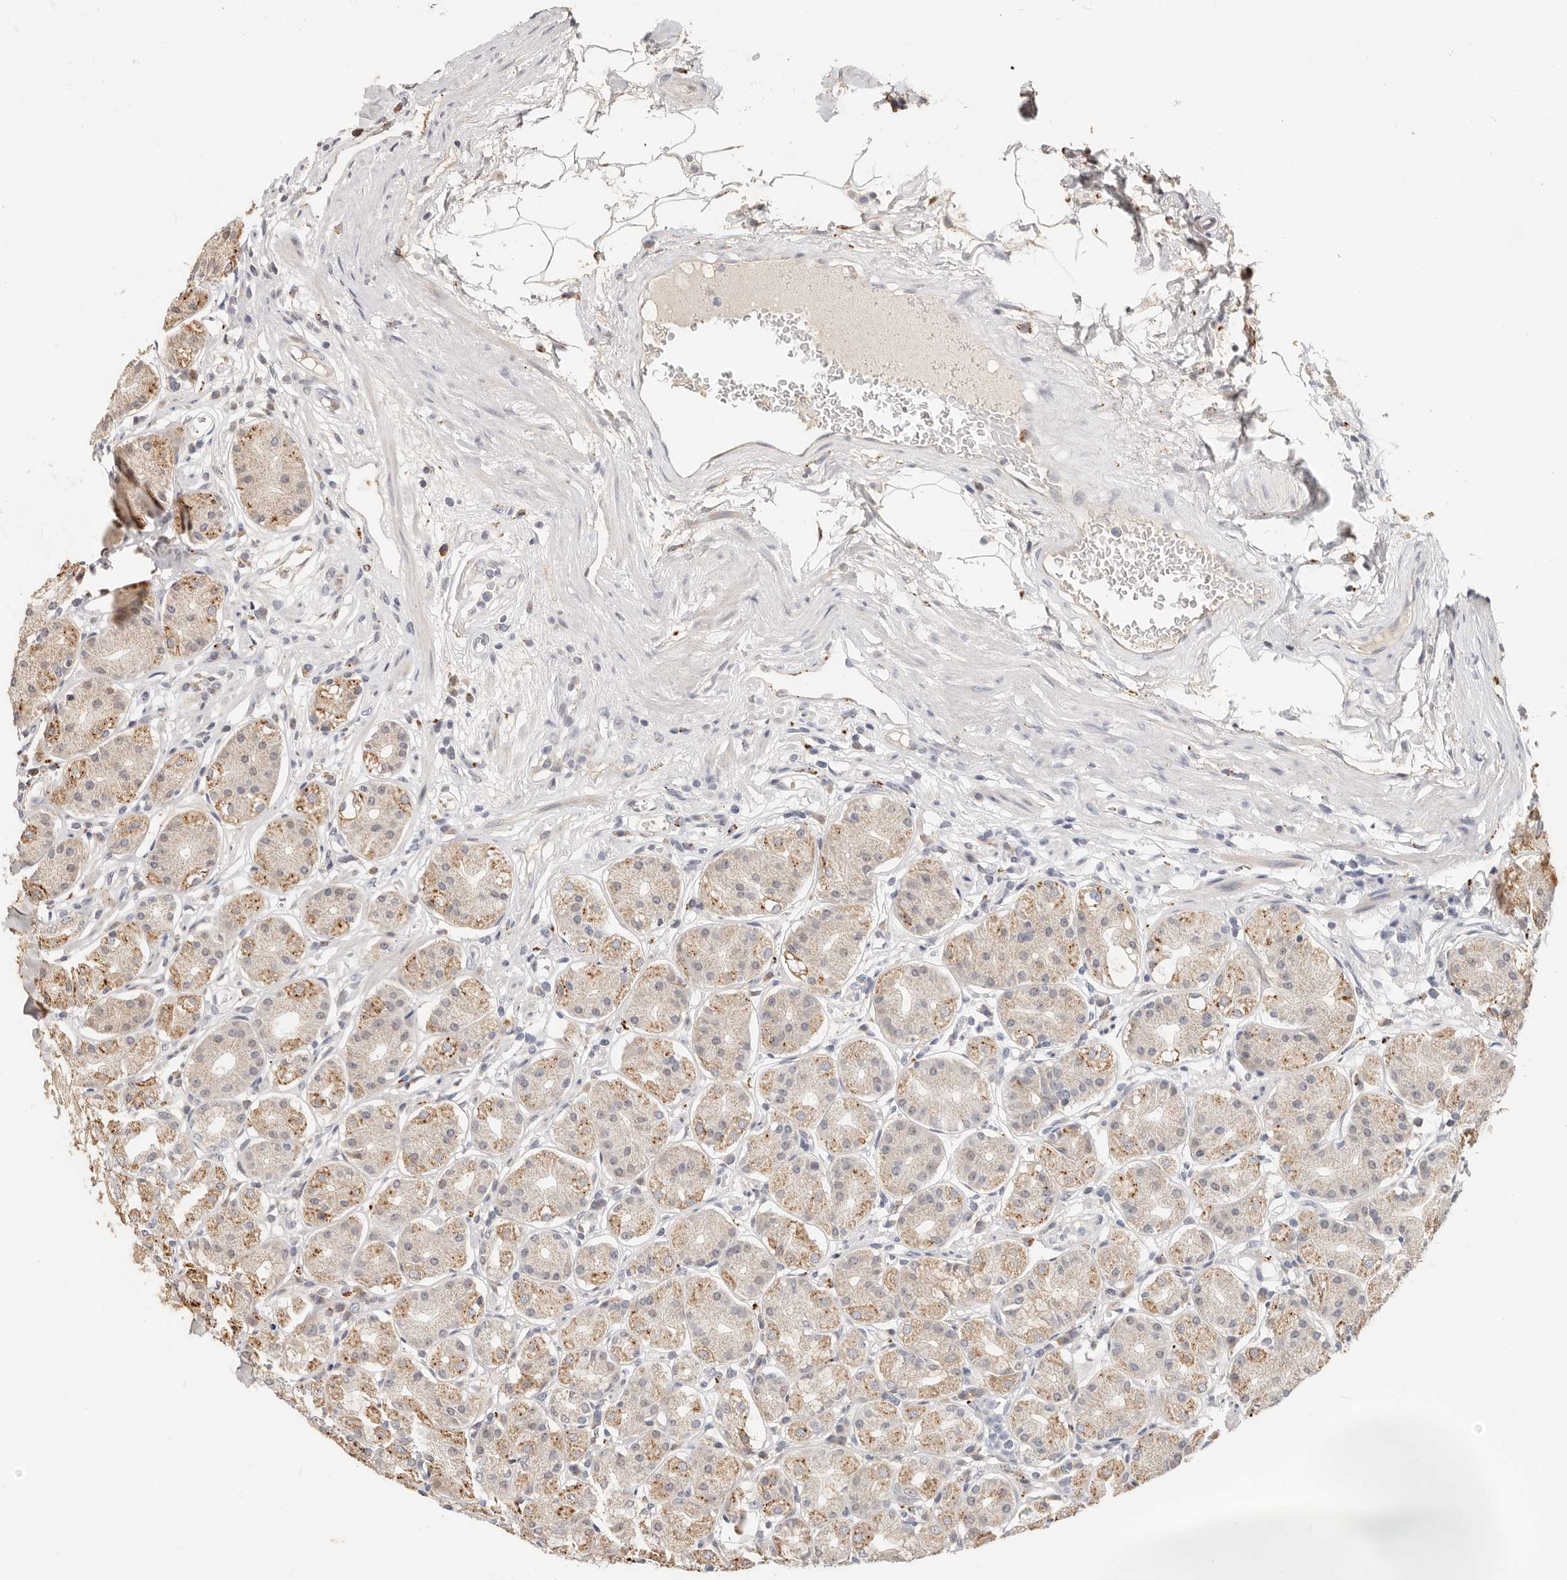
{"staining": {"intensity": "moderate", "quantity": "25%-75%", "location": "cytoplasmic/membranous"}, "tissue": "stomach", "cell_type": "Glandular cells", "image_type": "normal", "snomed": [{"axis": "morphology", "description": "Normal tissue, NOS"}, {"axis": "topography", "description": "Stomach"}, {"axis": "topography", "description": "Stomach, lower"}], "caption": "Glandular cells exhibit medium levels of moderate cytoplasmic/membranous expression in about 25%-75% of cells in benign stomach. (DAB IHC with brightfield microscopy, high magnification).", "gene": "ZRANB1", "patient": {"sex": "female", "age": 56}}